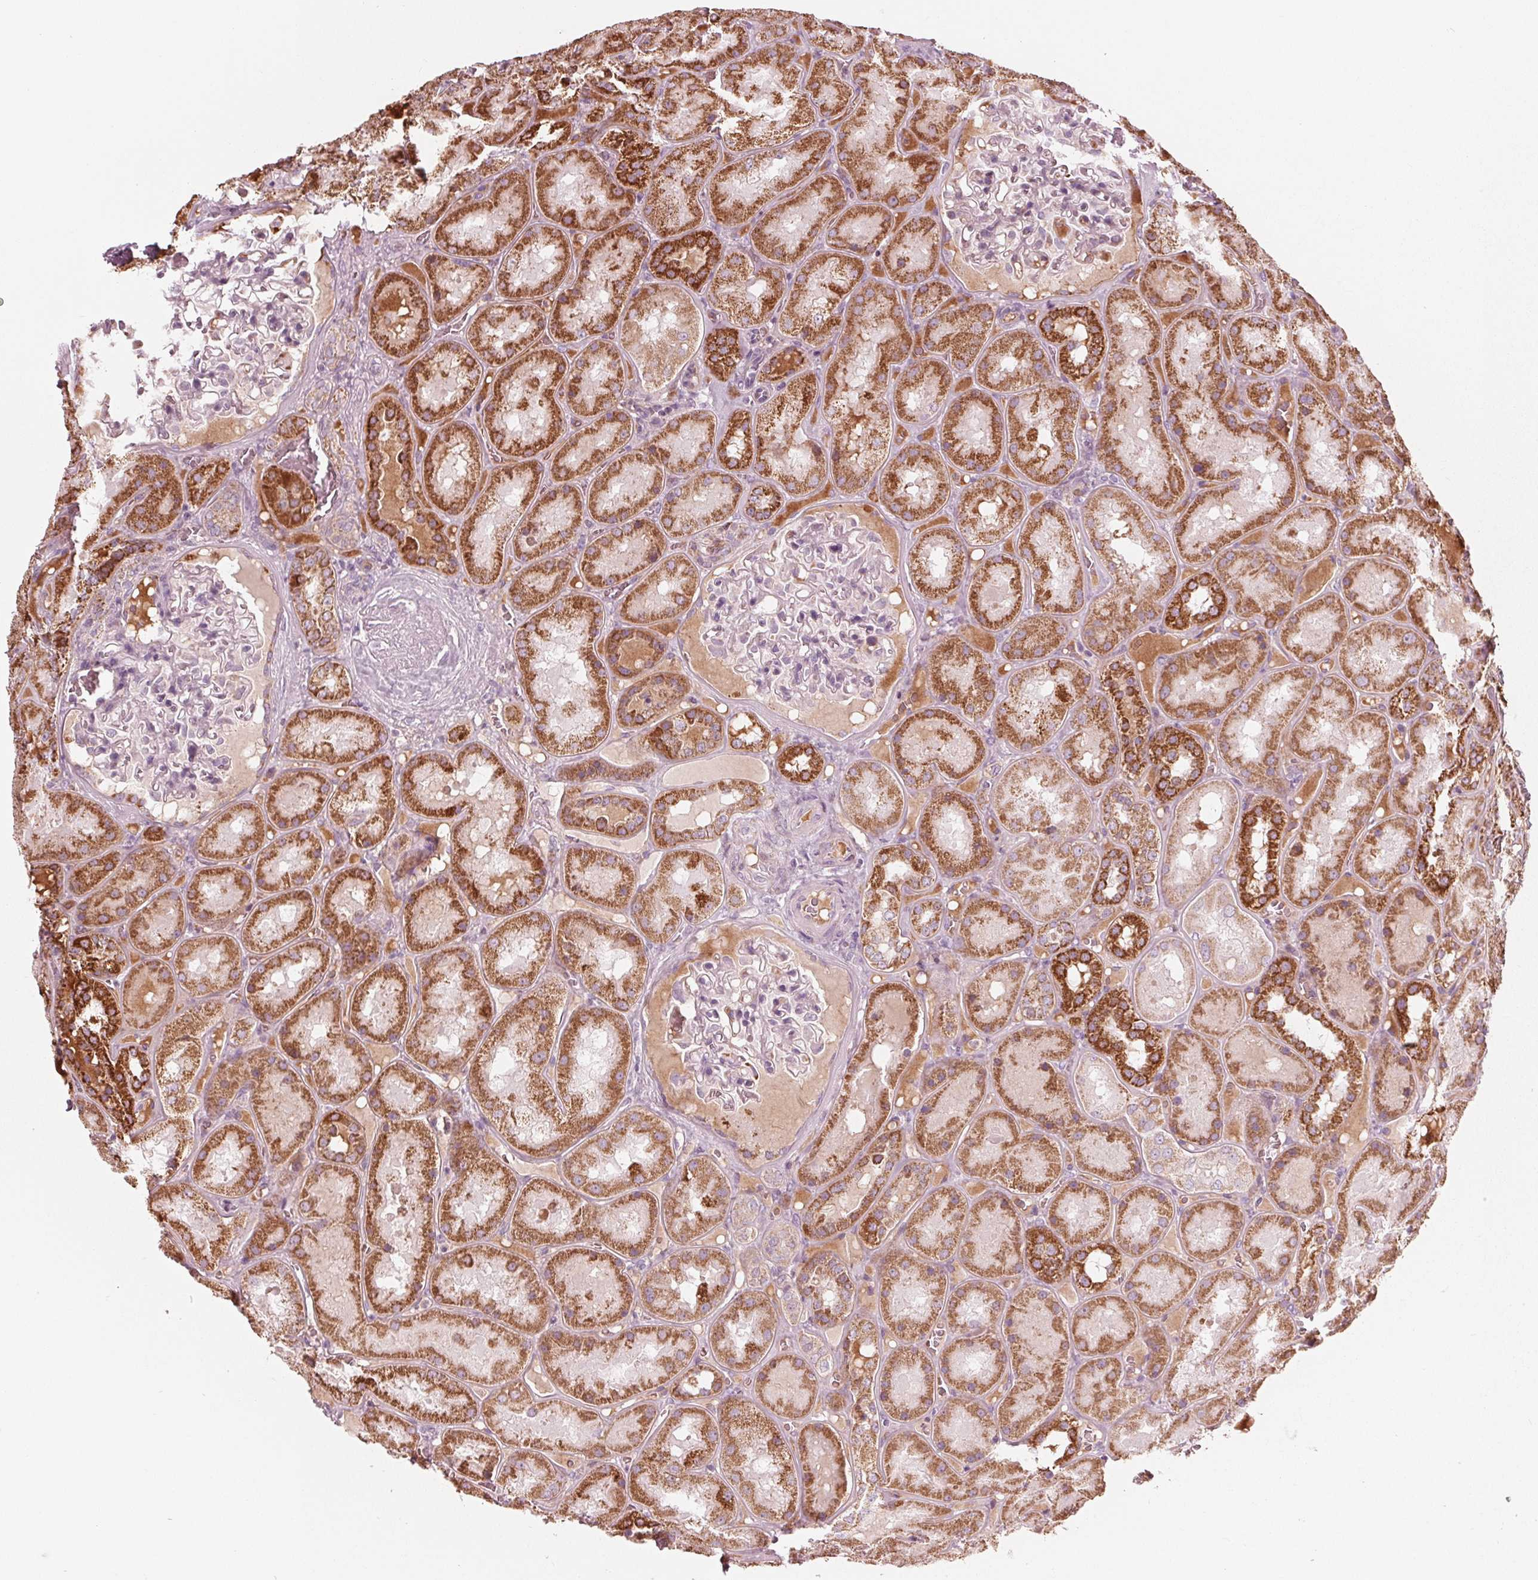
{"staining": {"intensity": "negative", "quantity": "none", "location": "none"}, "tissue": "kidney", "cell_type": "Cells in glomeruli", "image_type": "normal", "snomed": [{"axis": "morphology", "description": "Normal tissue, NOS"}, {"axis": "topography", "description": "Kidney"}], "caption": "Benign kidney was stained to show a protein in brown. There is no significant staining in cells in glomeruli.", "gene": "CLN6", "patient": {"sex": "male", "age": 73}}